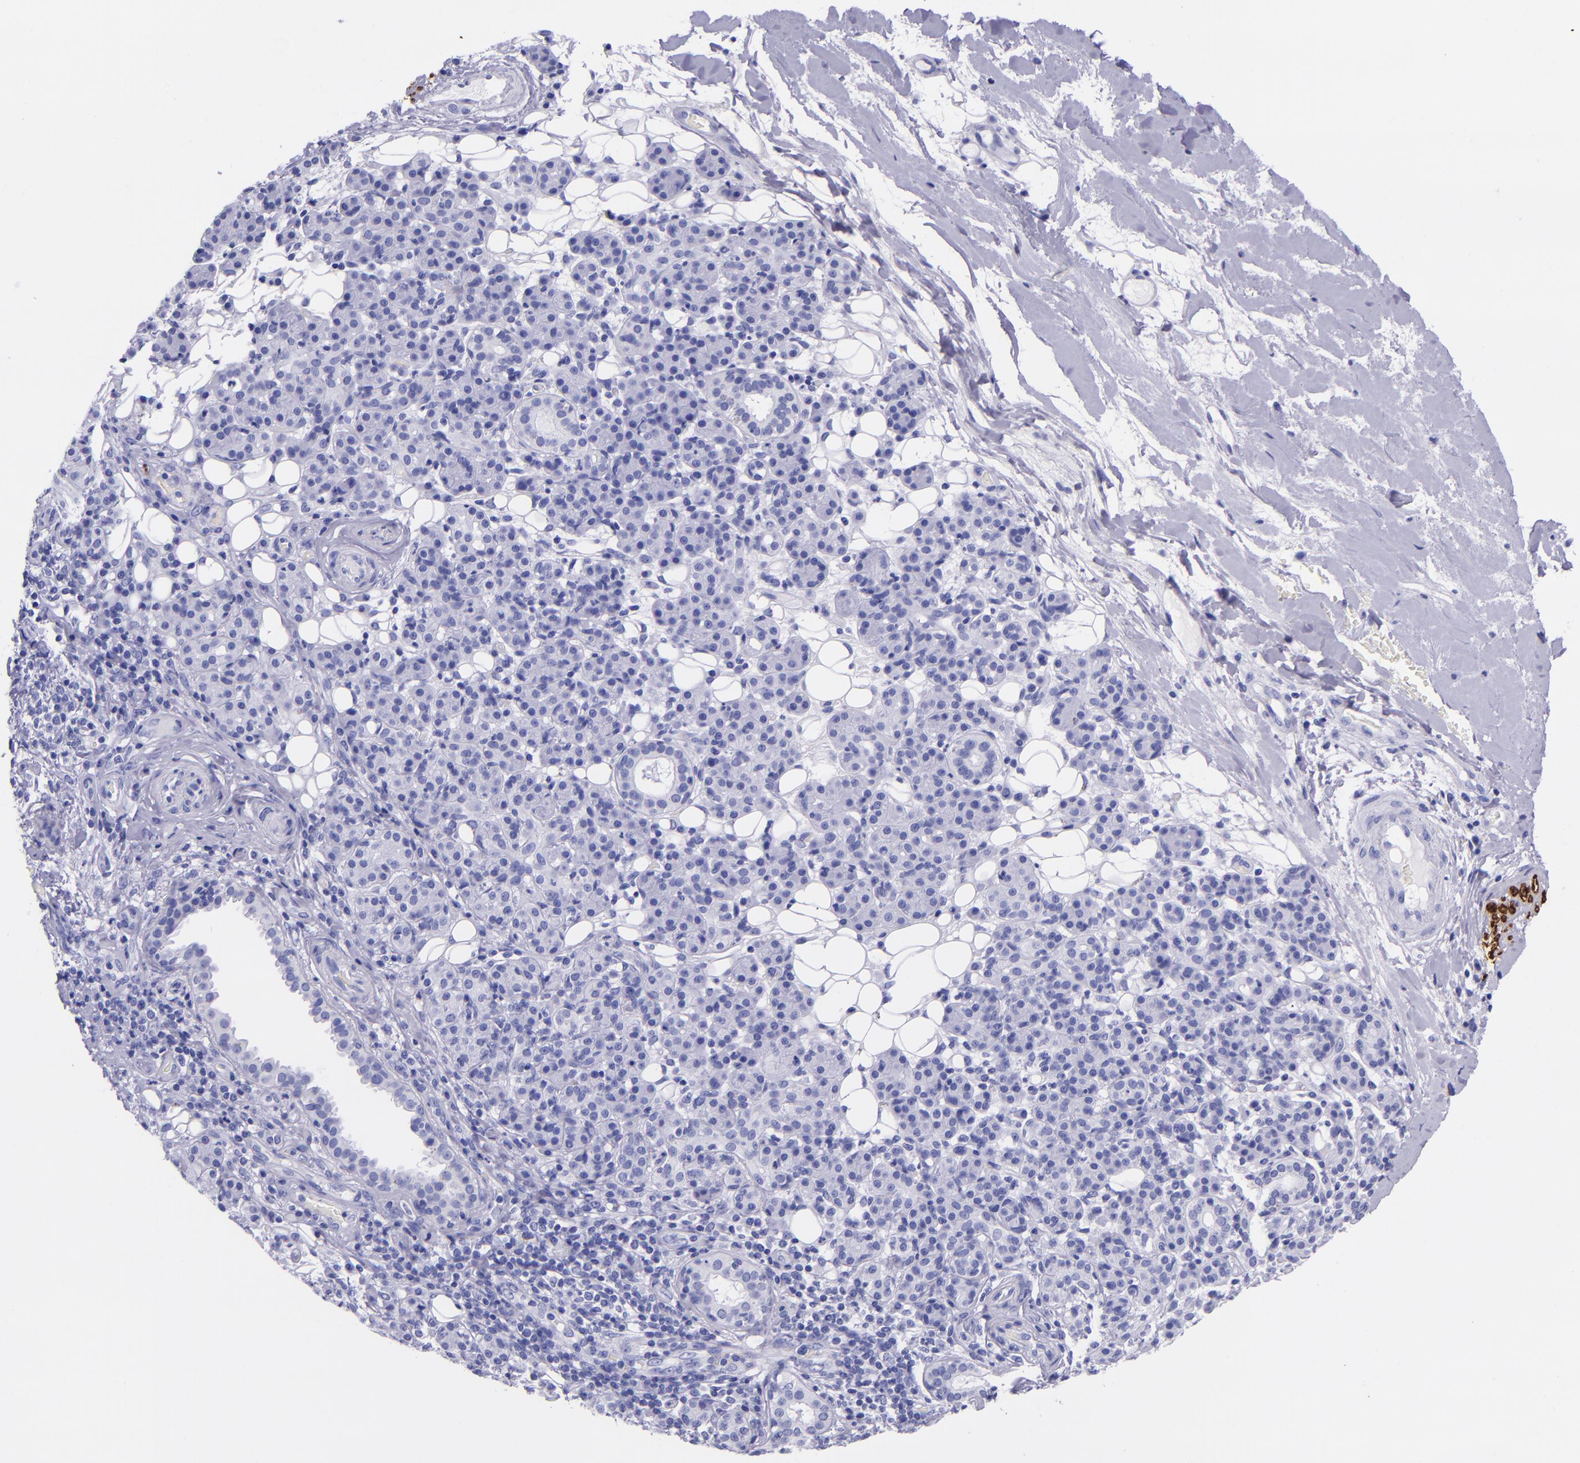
{"staining": {"intensity": "negative", "quantity": "none", "location": "none"}, "tissue": "skin cancer", "cell_type": "Tumor cells", "image_type": "cancer", "snomed": [{"axis": "morphology", "description": "Squamous cell carcinoma, NOS"}, {"axis": "topography", "description": "Skin"}], "caption": "Protein analysis of skin squamous cell carcinoma exhibits no significant positivity in tumor cells.", "gene": "MBP", "patient": {"sex": "male", "age": 84}}